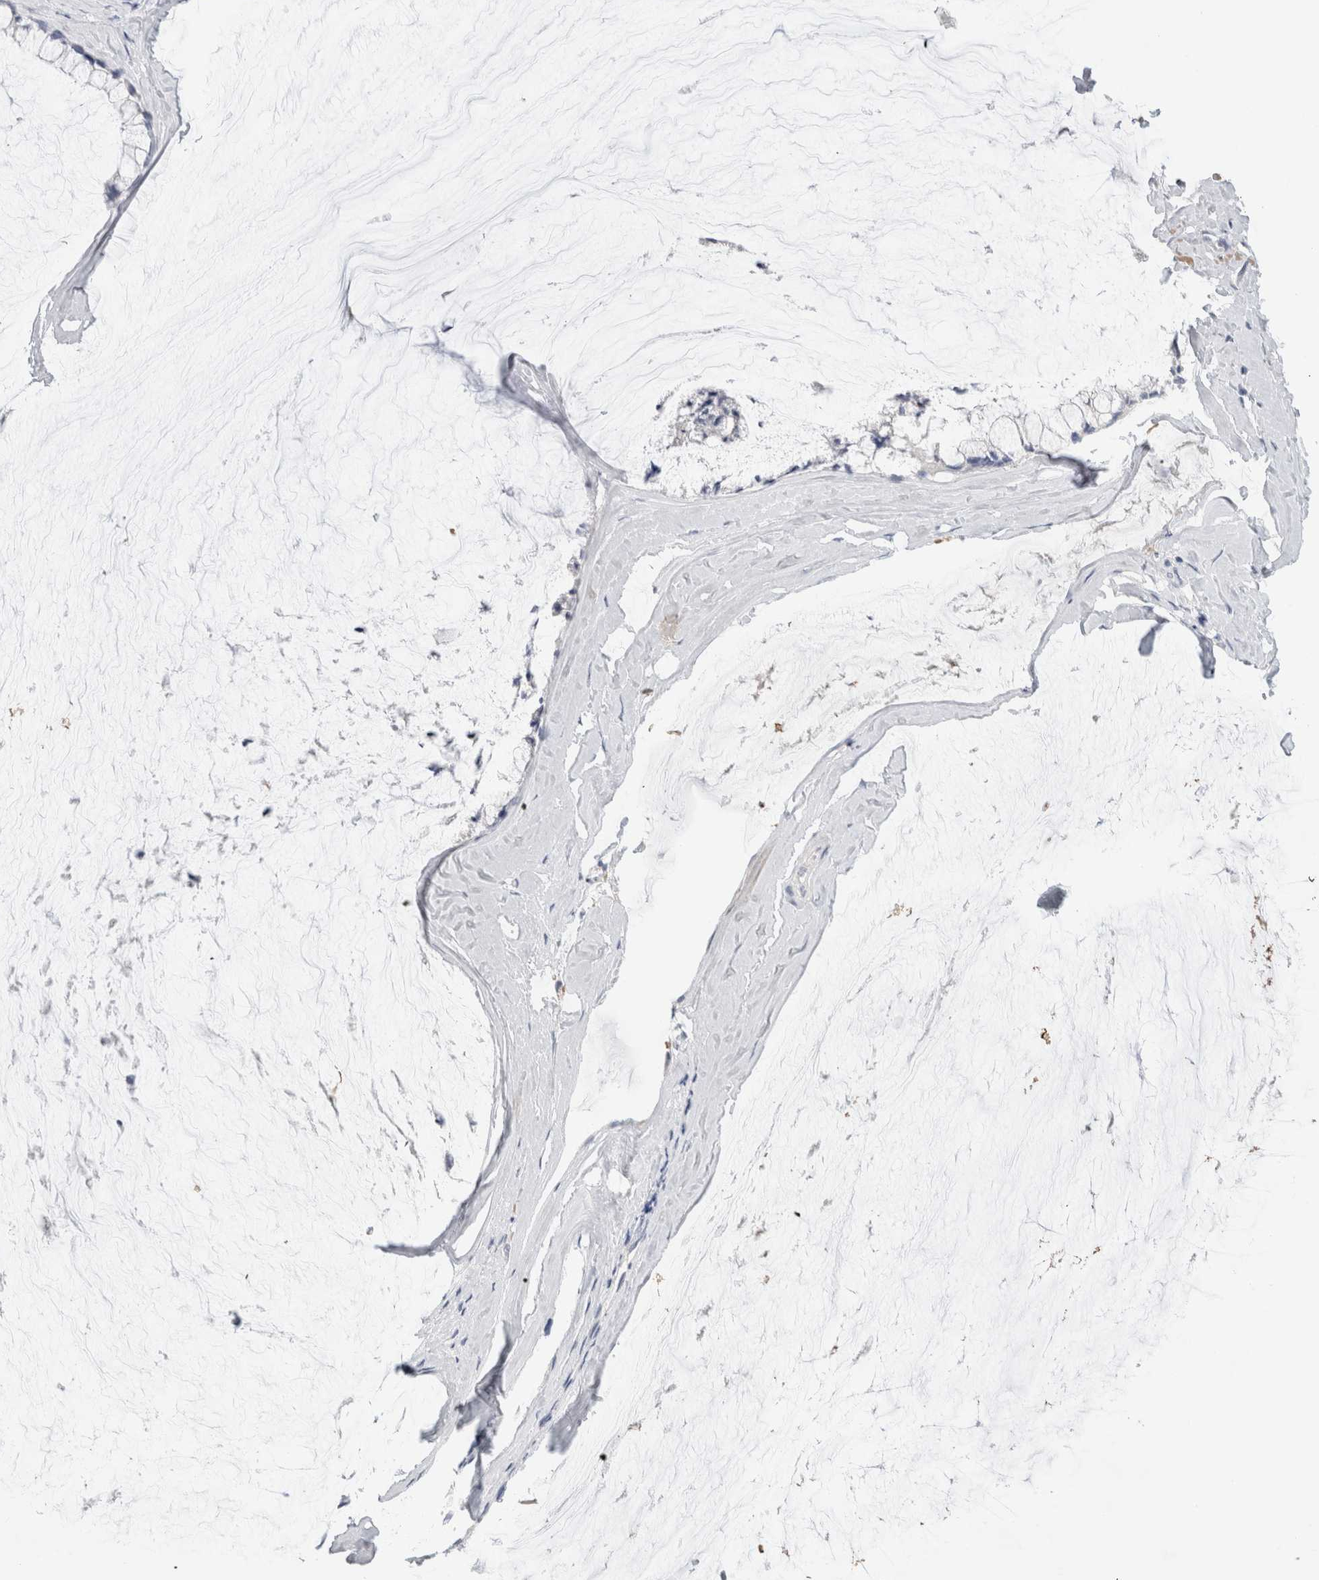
{"staining": {"intensity": "negative", "quantity": "none", "location": "none"}, "tissue": "ovarian cancer", "cell_type": "Tumor cells", "image_type": "cancer", "snomed": [{"axis": "morphology", "description": "Cystadenocarcinoma, mucinous, NOS"}, {"axis": "topography", "description": "Ovary"}], "caption": "Immunohistochemistry histopathology image of neoplastic tissue: human mucinous cystadenocarcinoma (ovarian) stained with DAB demonstrates no significant protein expression in tumor cells.", "gene": "CD38", "patient": {"sex": "female", "age": 39}}